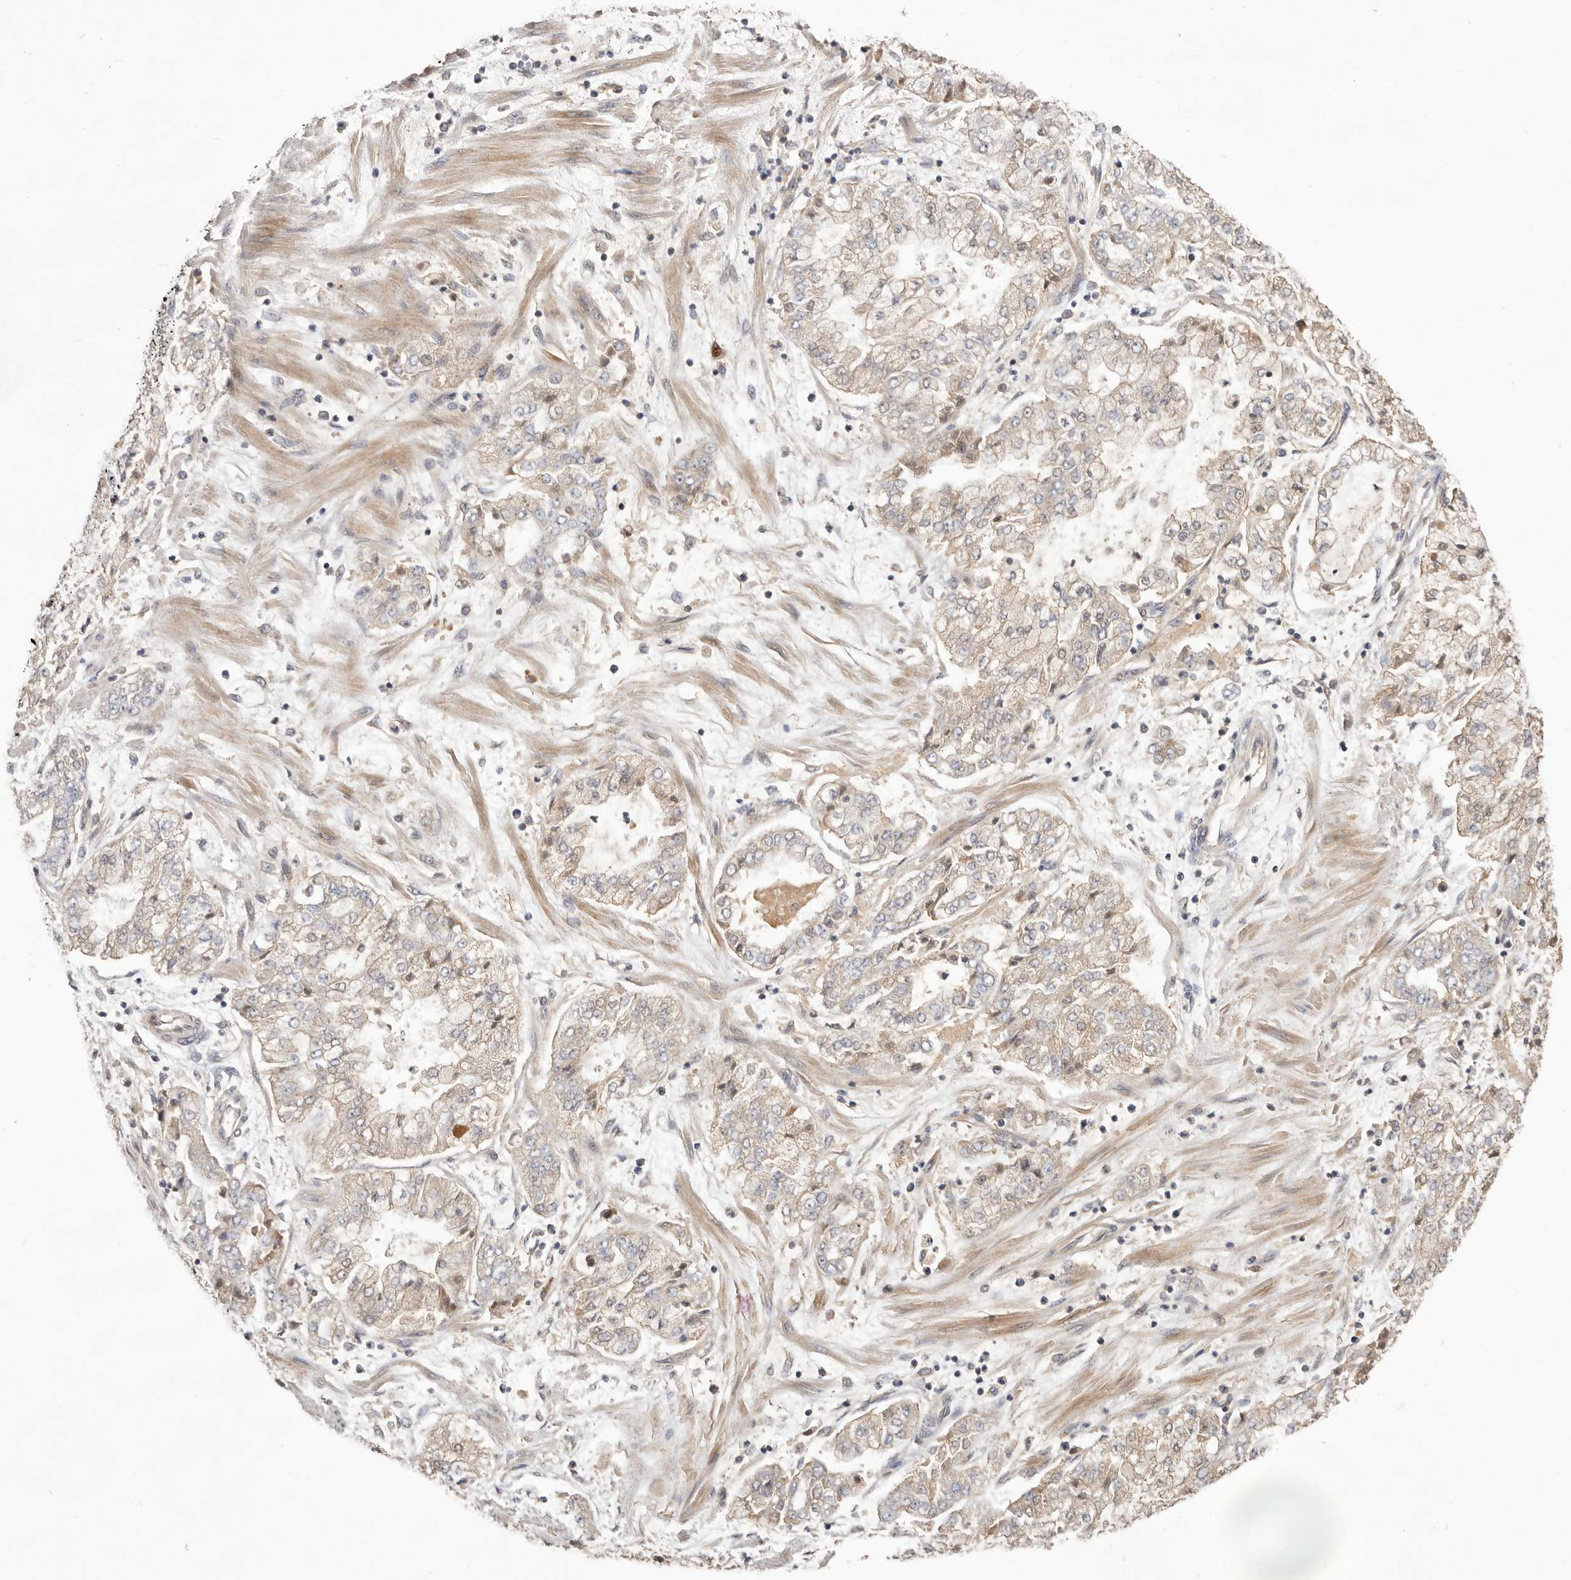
{"staining": {"intensity": "weak", "quantity": "25%-75%", "location": "cytoplasmic/membranous"}, "tissue": "stomach cancer", "cell_type": "Tumor cells", "image_type": "cancer", "snomed": [{"axis": "morphology", "description": "Adenocarcinoma, NOS"}, {"axis": "topography", "description": "Stomach"}], "caption": "Immunohistochemical staining of stomach cancer demonstrates weak cytoplasmic/membranous protein staining in approximately 25%-75% of tumor cells.", "gene": "DOP1A", "patient": {"sex": "male", "age": 76}}